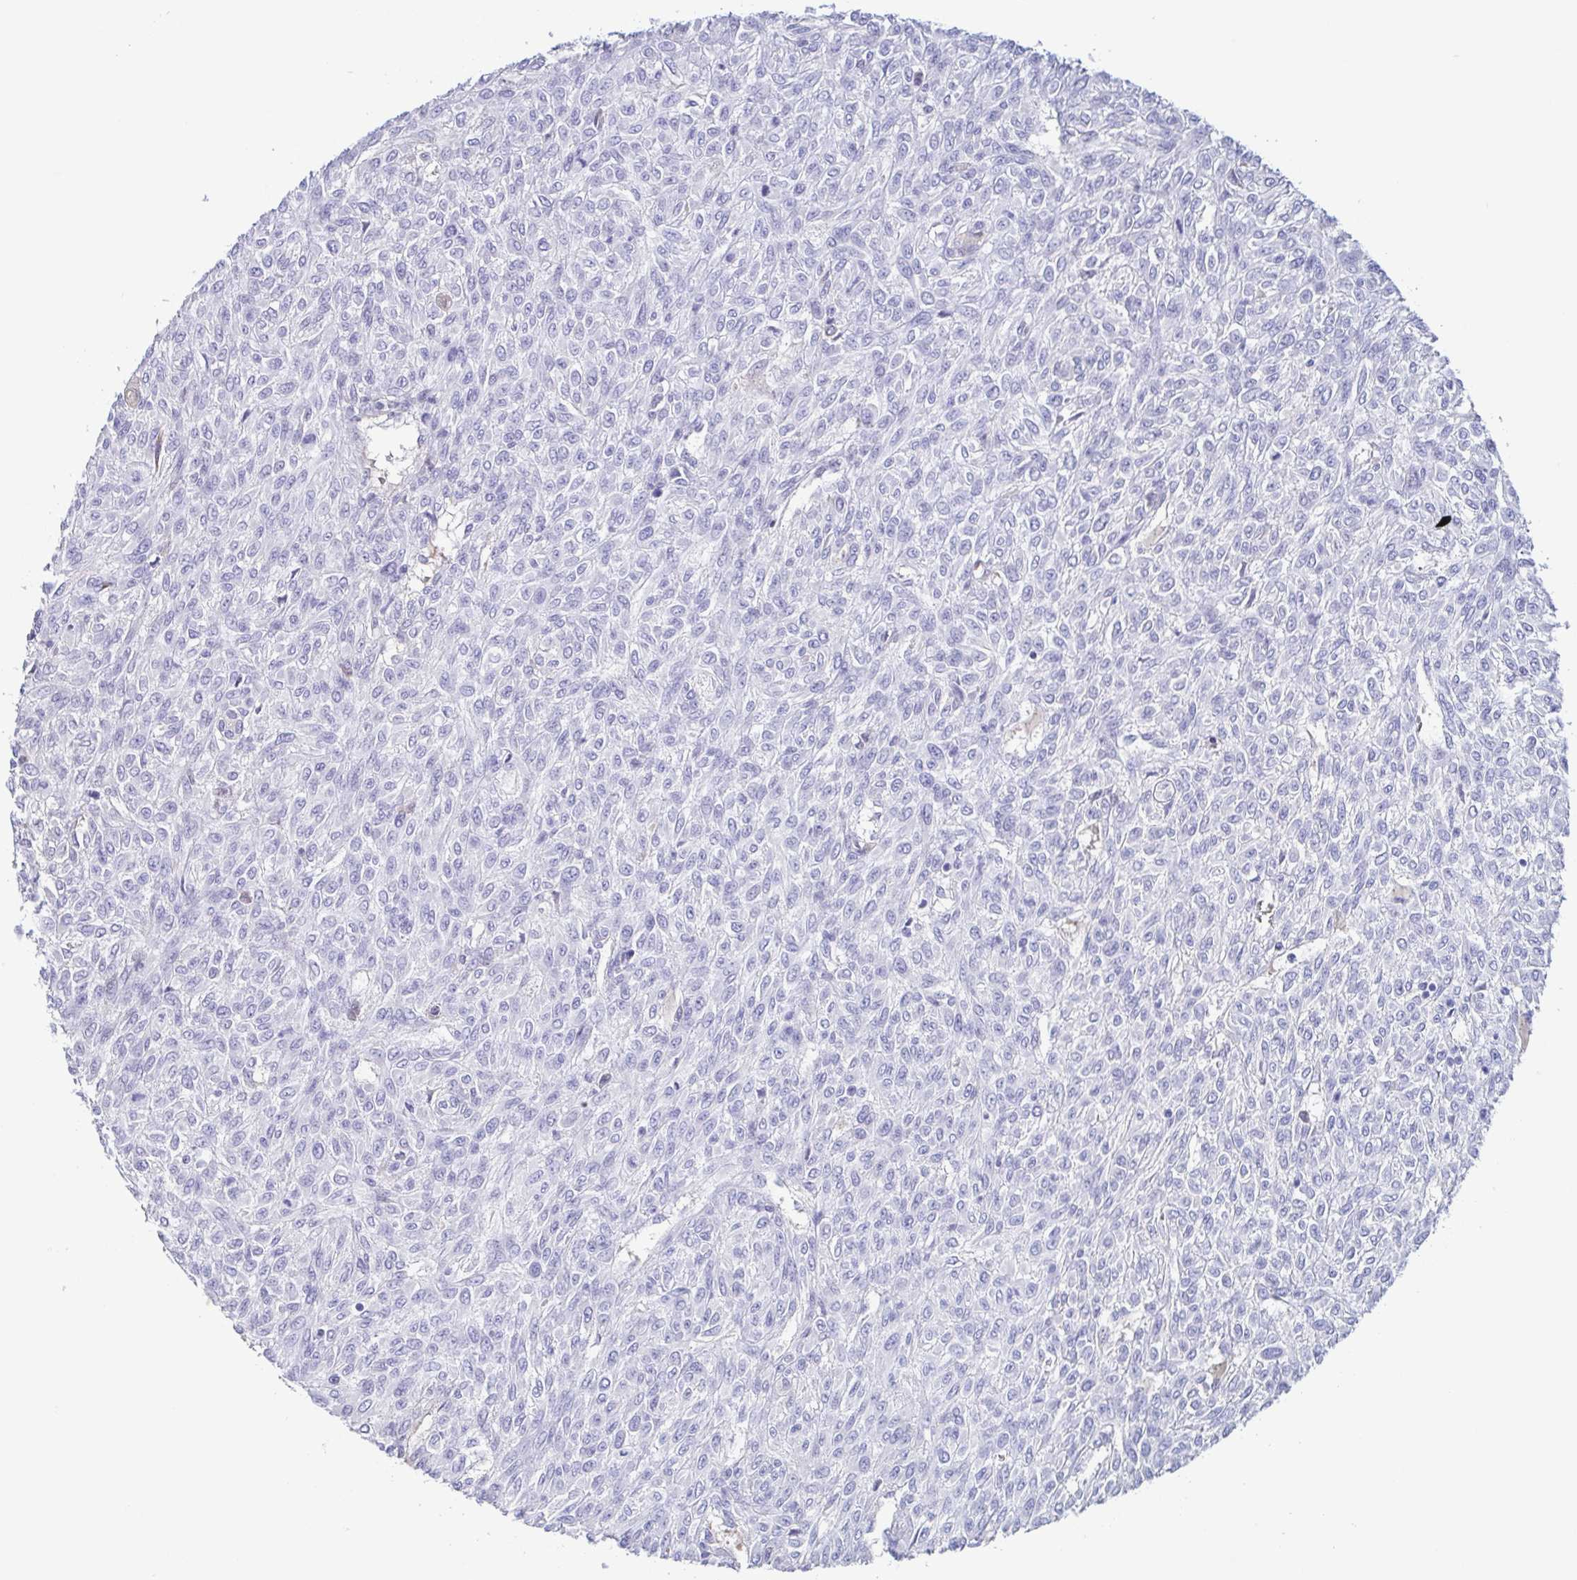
{"staining": {"intensity": "negative", "quantity": "none", "location": "none"}, "tissue": "renal cancer", "cell_type": "Tumor cells", "image_type": "cancer", "snomed": [{"axis": "morphology", "description": "Adenocarcinoma, NOS"}, {"axis": "topography", "description": "Kidney"}], "caption": "Immunohistochemistry (IHC) photomicrograph of neoplastic tissue: renal adenocarcinoma stained with DAB (3,3'-diaminobenzidine) reveals no significant protein positivity in tumor cells.", "gene": "TREH", "patient": {"sex": "male", "age": 58}}